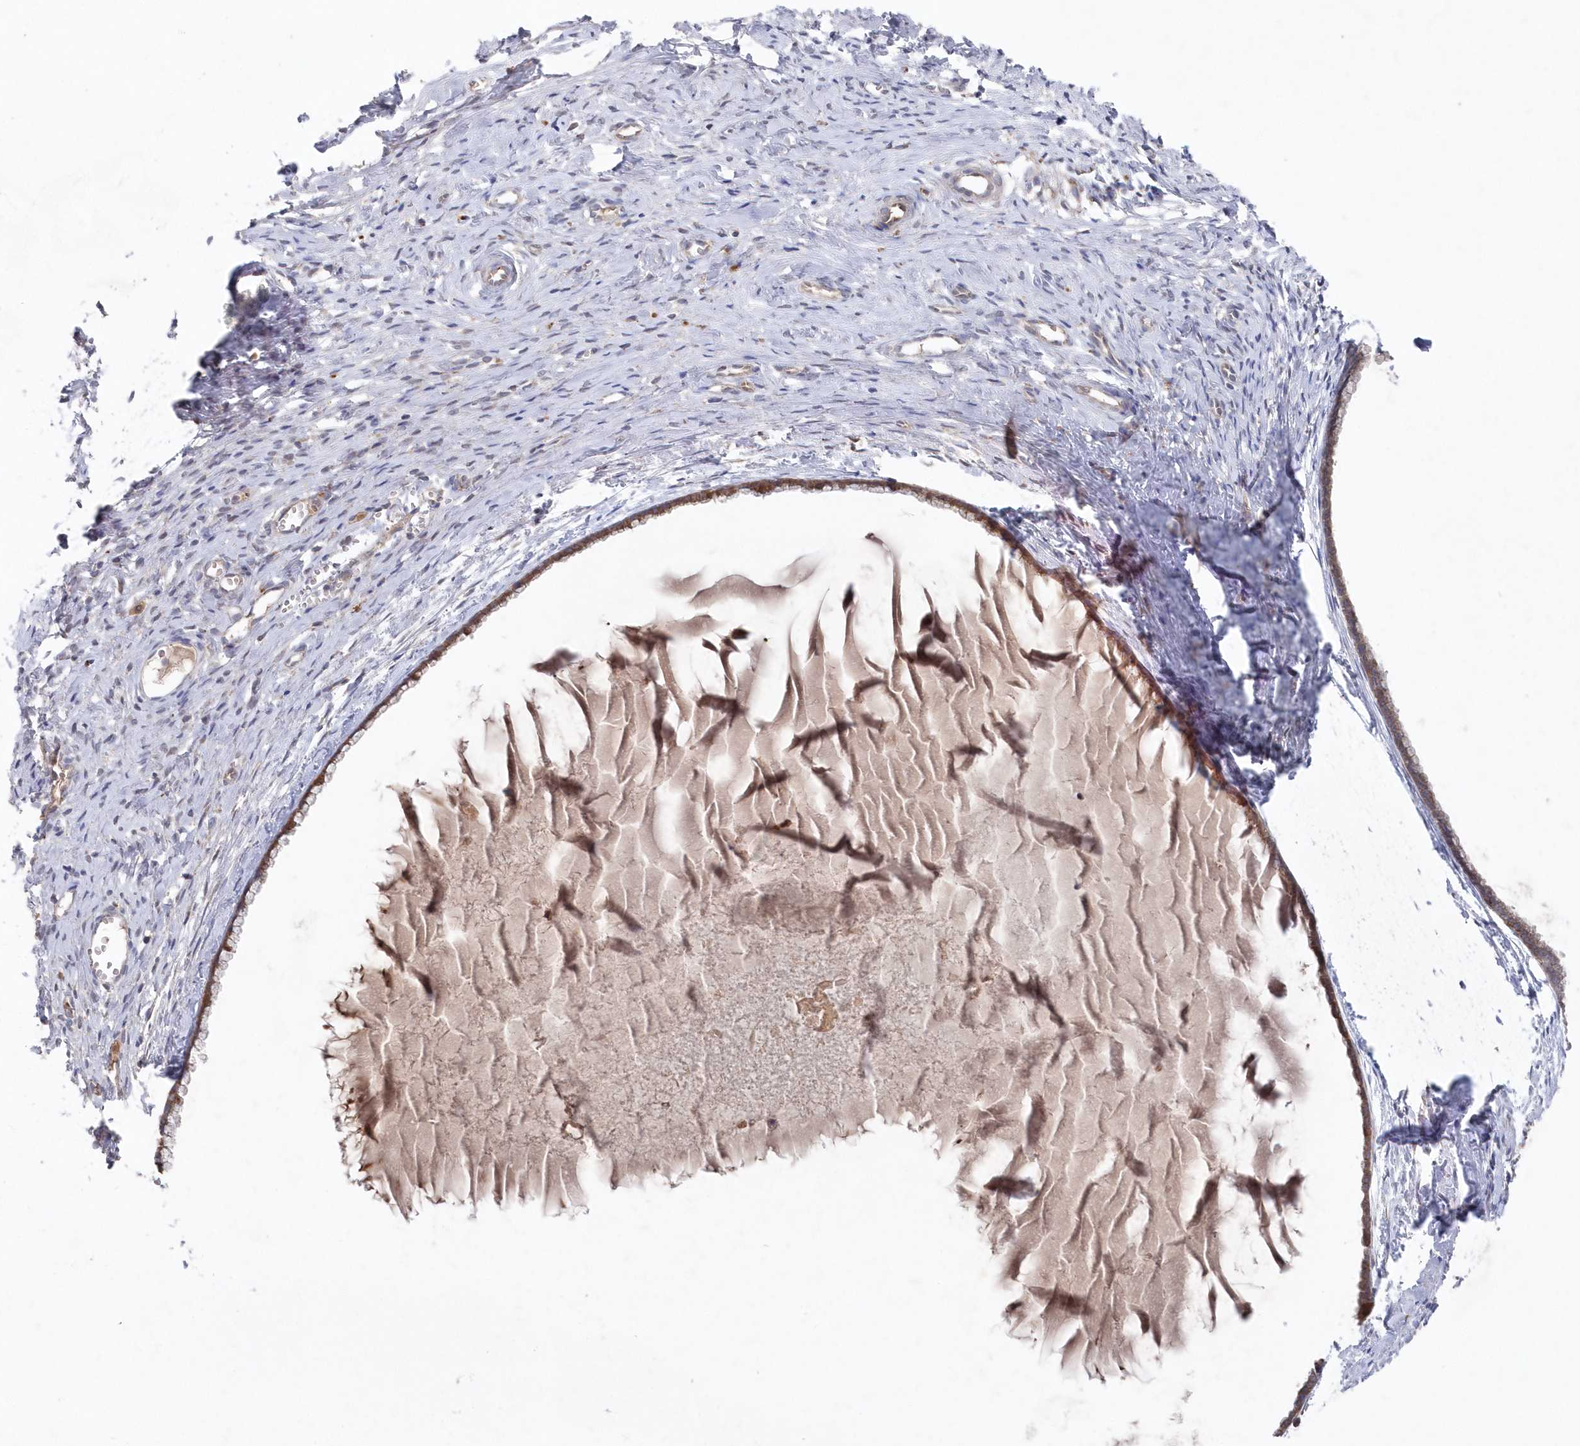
{"staining": {"intensity": "moderate", "quantity": ">75%", "location": "cytoplasmic/membranous"}, "tissue": "cervix", "cell_type": "Glandular cells", "image_type": "normal", "snomed": [{"axis": "morphology", "description": "Normal tissue, NOS"}, {"axis": "topography", "description": "Cervix"}], "caption": "Cervix stained with a brown dye reveals moderate cytoplasmic/membranous positive expression in about >75% of glandular cells.", "gene": "ASNSD1", "patient": {"sex": "female", "age": 75}}